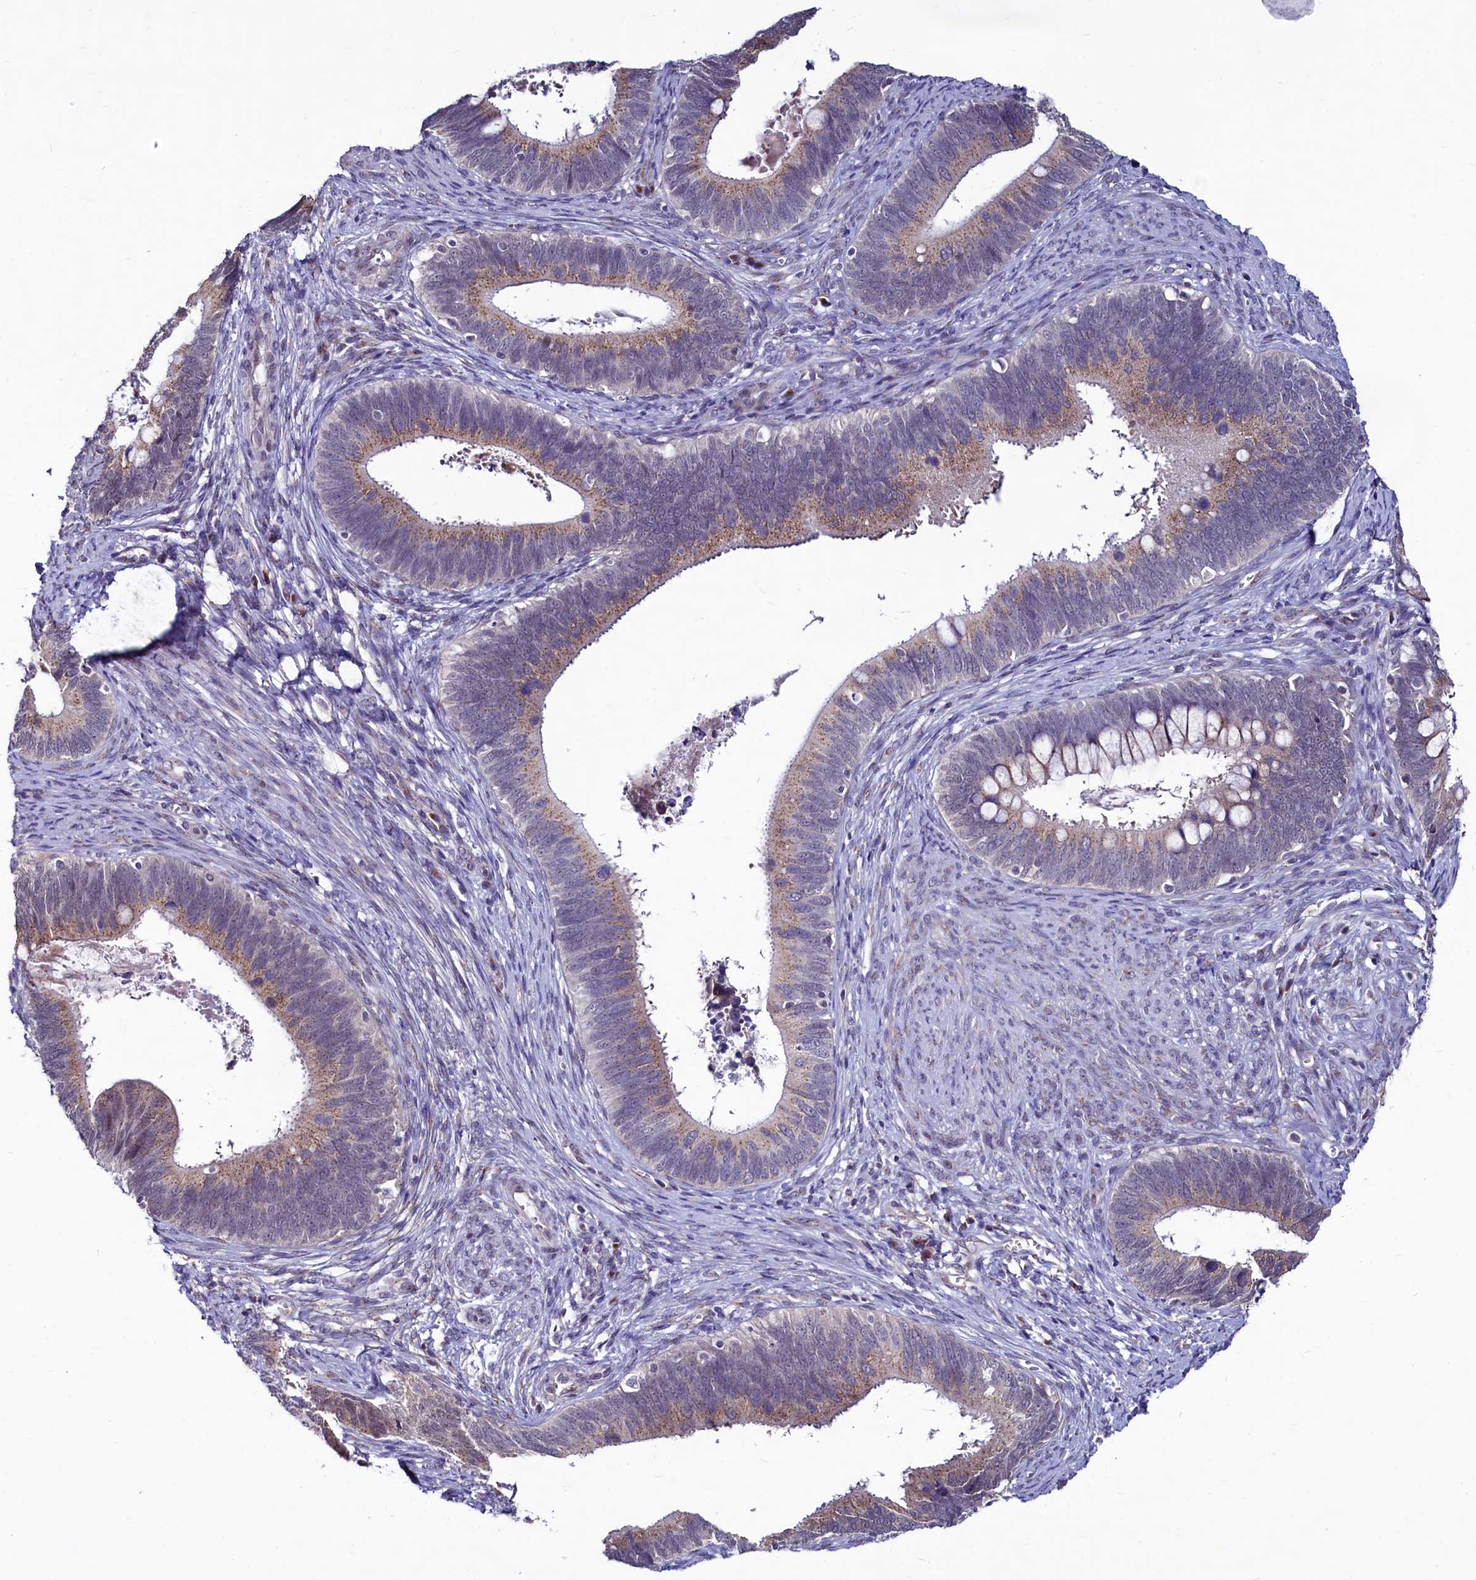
{"staining": {"intensity": "weak", "quantity": ">75%", "location": "cytoplasmic/membranous"}, "tissue": "cervical cancer", "cell_type": "Tumor cells", "image_type": "cancer", "snomed": [{"axis": "morphology", "description": "Adenocarcinoma, NOS"}, {"axis": "topography", "description": "Cervix"}], "caption": "Cervical adenocarcinoma tissue reveals weak cytoplasmic/membranous staining in about >75% of tumor cells, visualized by immunohistochemistry. (Stains: DAB (3,3'-diaminobenzidine) in brown, nuclei in blue, Microscopy: brightfield microscopy at high magnification).", "gene": "SEC24C", "patient": {"sex": "female", "age": 42}}